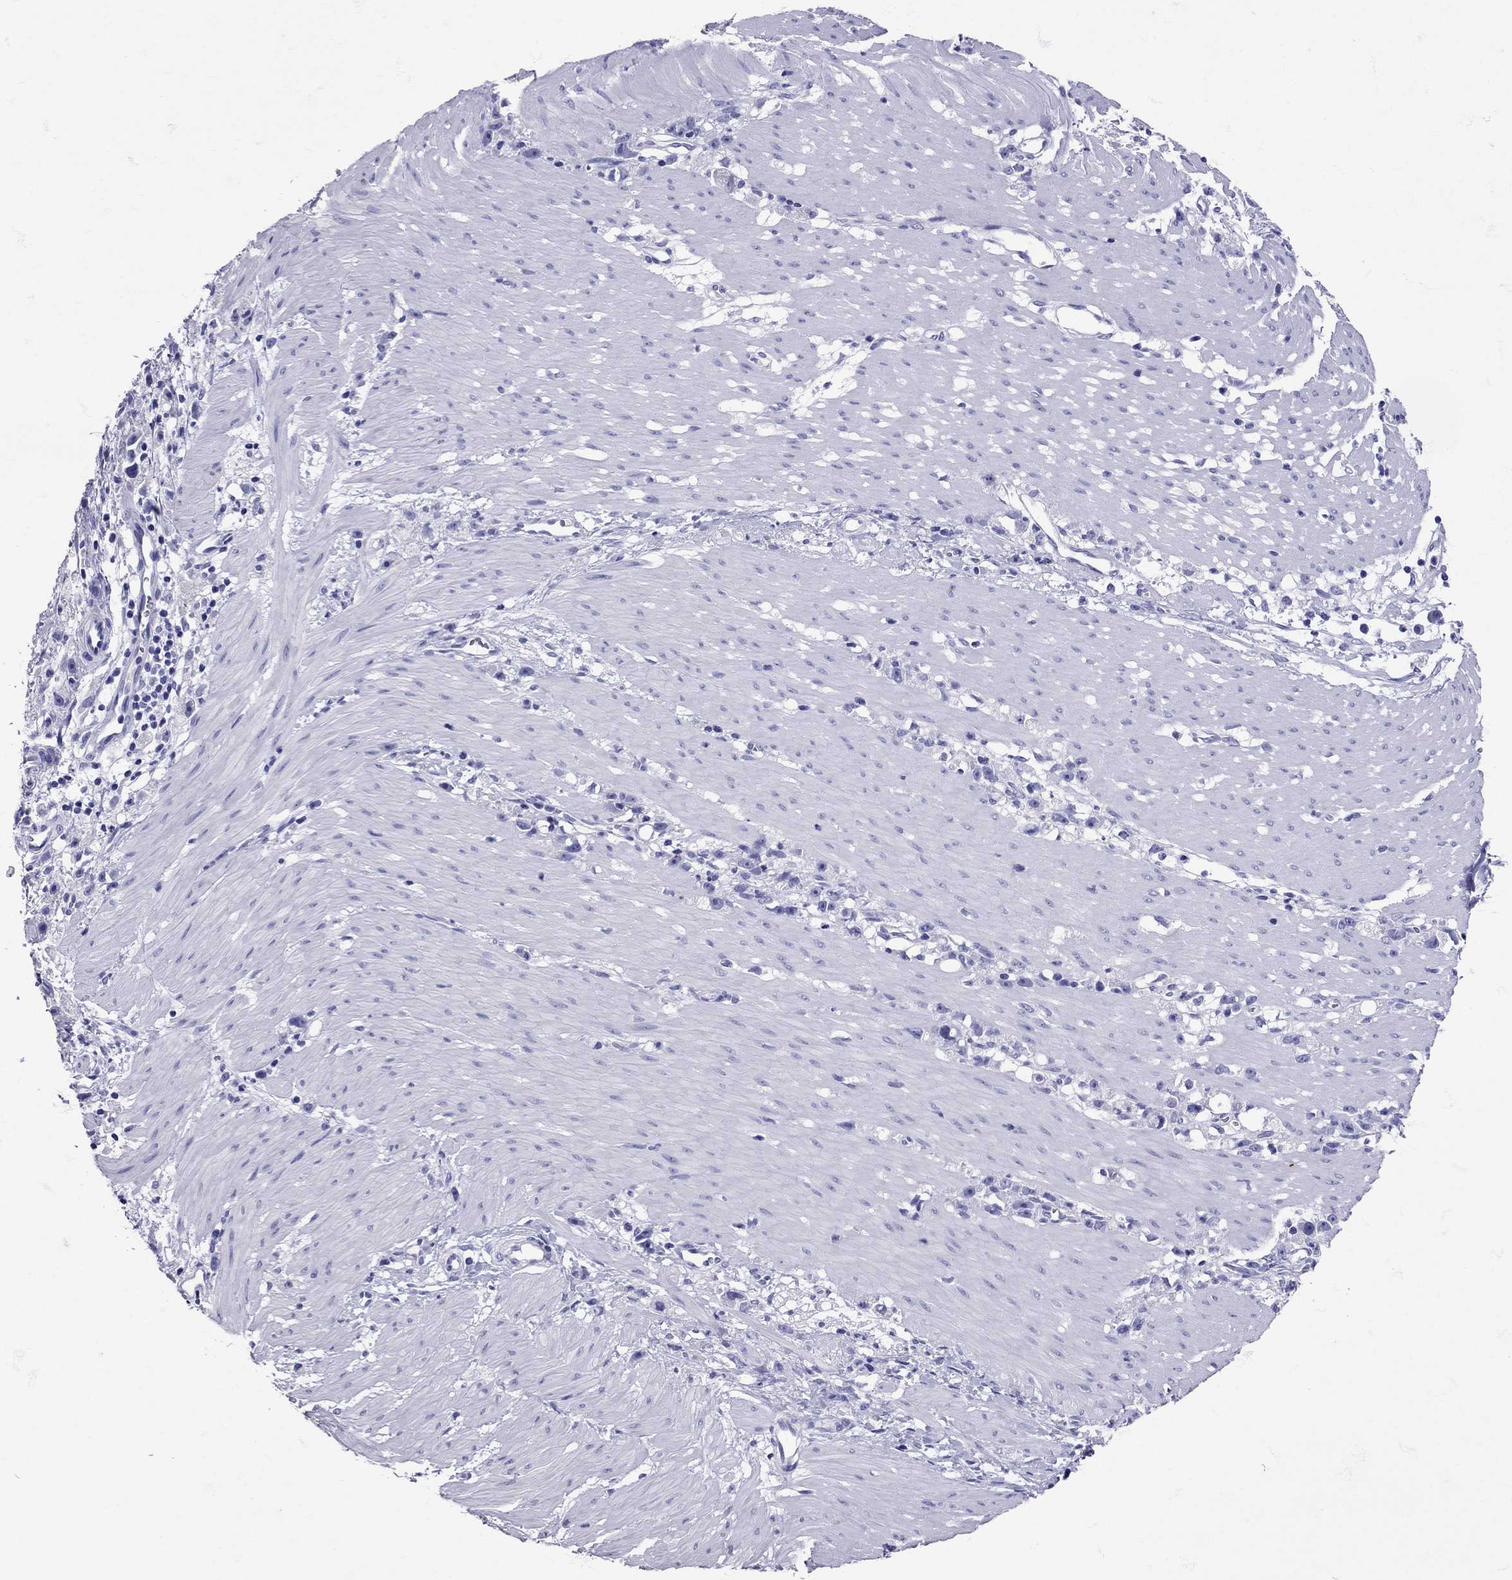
{"staining": {"intensity": "negative", "quantity": "none", "location": "none"}, "tissue": "stomach cancer", "cell_type": "Tumor cells", "image_type": "cancer", "snomed": [{"axis": "morphology", "description": "Adenocarcinoma, NOS"}, {"axis": "topography", "description": "Stomach"}], "caption": "An image of human adenocarcinoma (stomach) is negative for staining in tumor cells.", "gene": "AVP", "patient": {"sex": "female", "age": 59}}